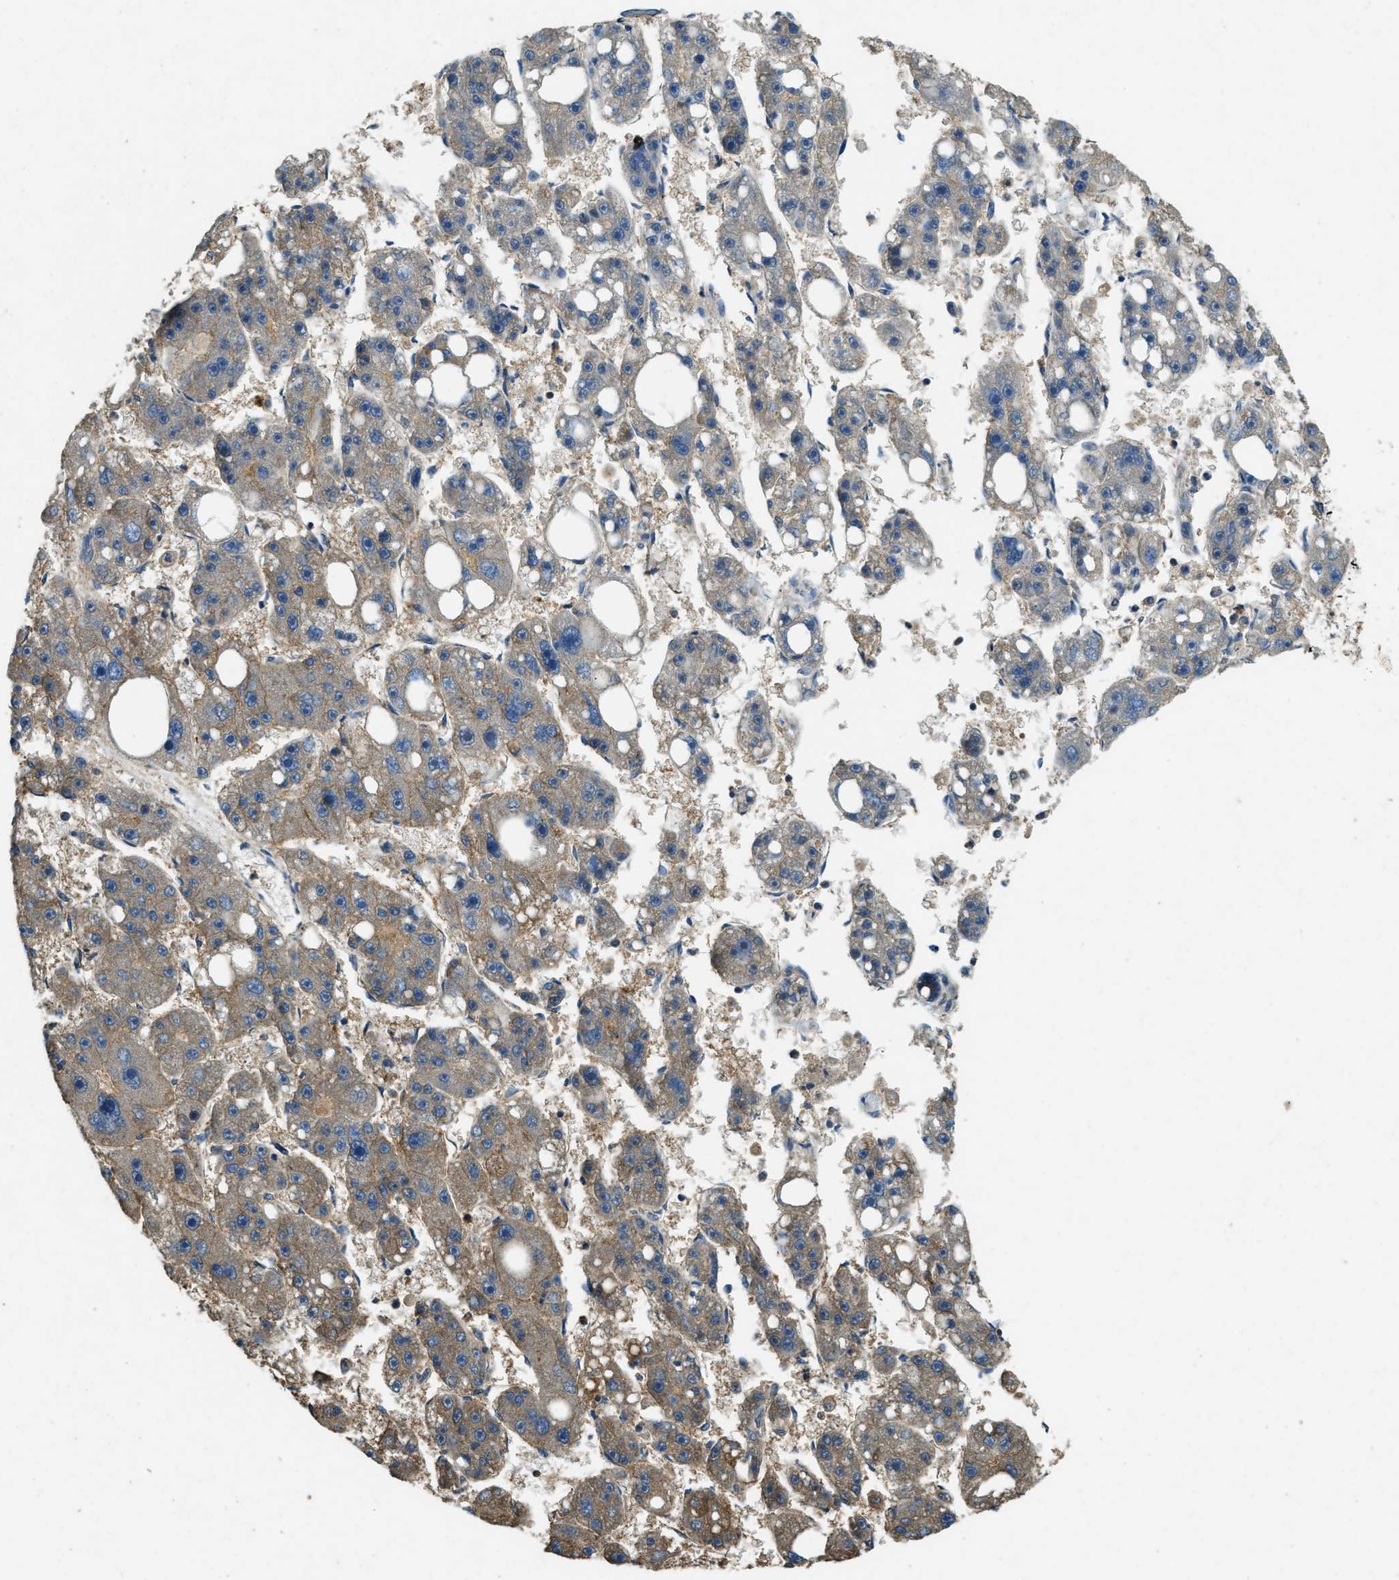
{"staining": {"intensity": "weak", "quantity": "25%-75%", "location": "cytoplasmic/membranous"}, "tissue": "liver cancer", "cell_type": "Tumor cells", "image_type": "cancer", "snomed": [{"axis": "morphology", "description": "Carcinoma, Hepatocellular, NOS"}, {"axis": "topography", "description": "Liver"}], "caption": "This image reveals liver hepatocellular carcinoma stained with immunohistochemistry (IHC) to label a protein in brown. The cytoplasmic/membranous of tumor cells show weak positivity for the protein. Nuclei are counter-stained blue.", "gene": "ATP8B1", "patient": {"sex": "female", "age": 61}}